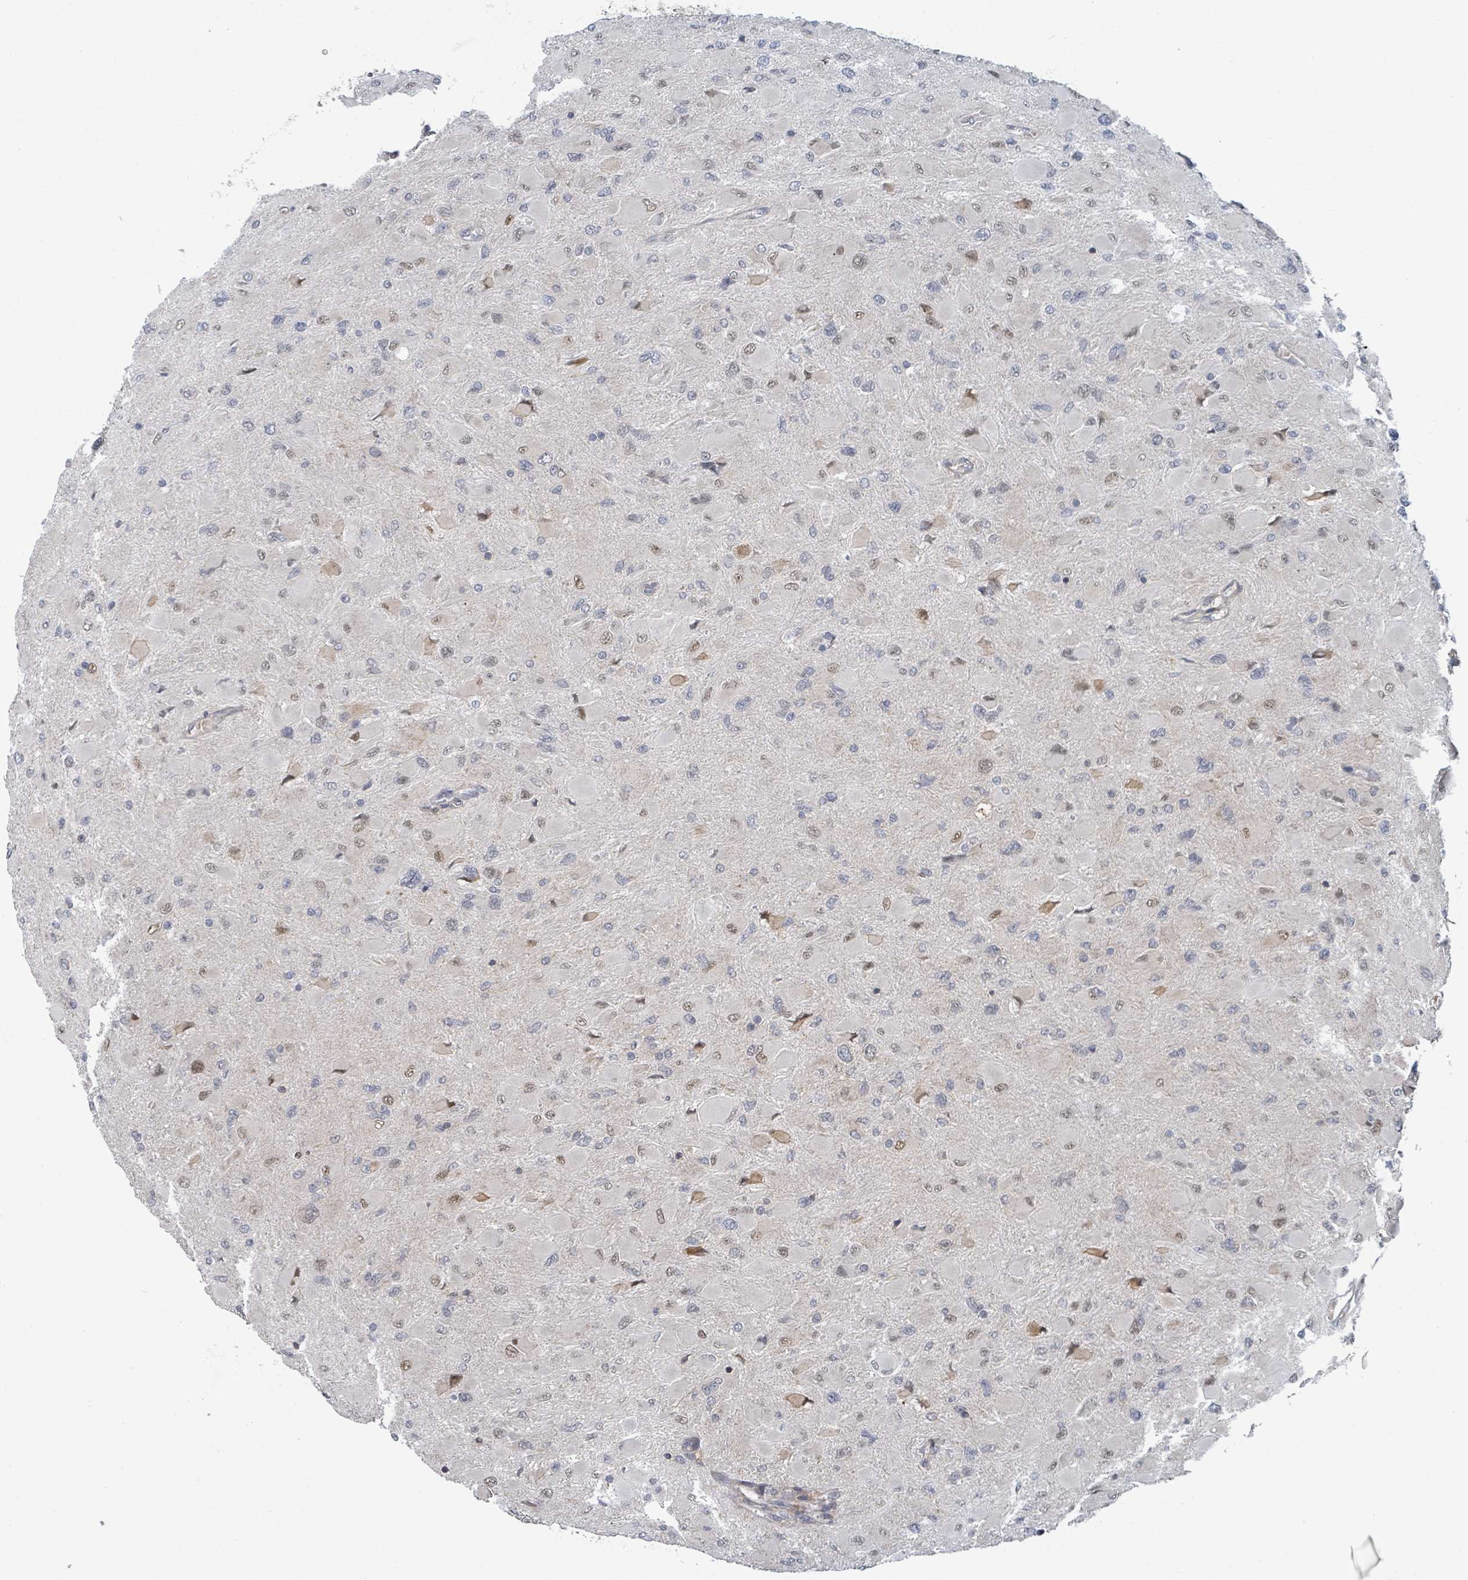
{"staining": {"intensity": "moderate", "quantity": "<25%", "location": "nuclear"}, "tissue": "glioma", "cell_type": "Tumor cells", "image_type": "cancer", "snomed": [{"axis": "morphology", "description": "Glioma, malignant, High grade"}, {"axis": "topography", "description": "Cerebral cortex"}], "caption": "Human malignant high-grade glioma stained with a protein marker reveals moderate staining in tumor cells.", "gene": "GTF3C1", "patient": {"sex": "female", "age": 36}}